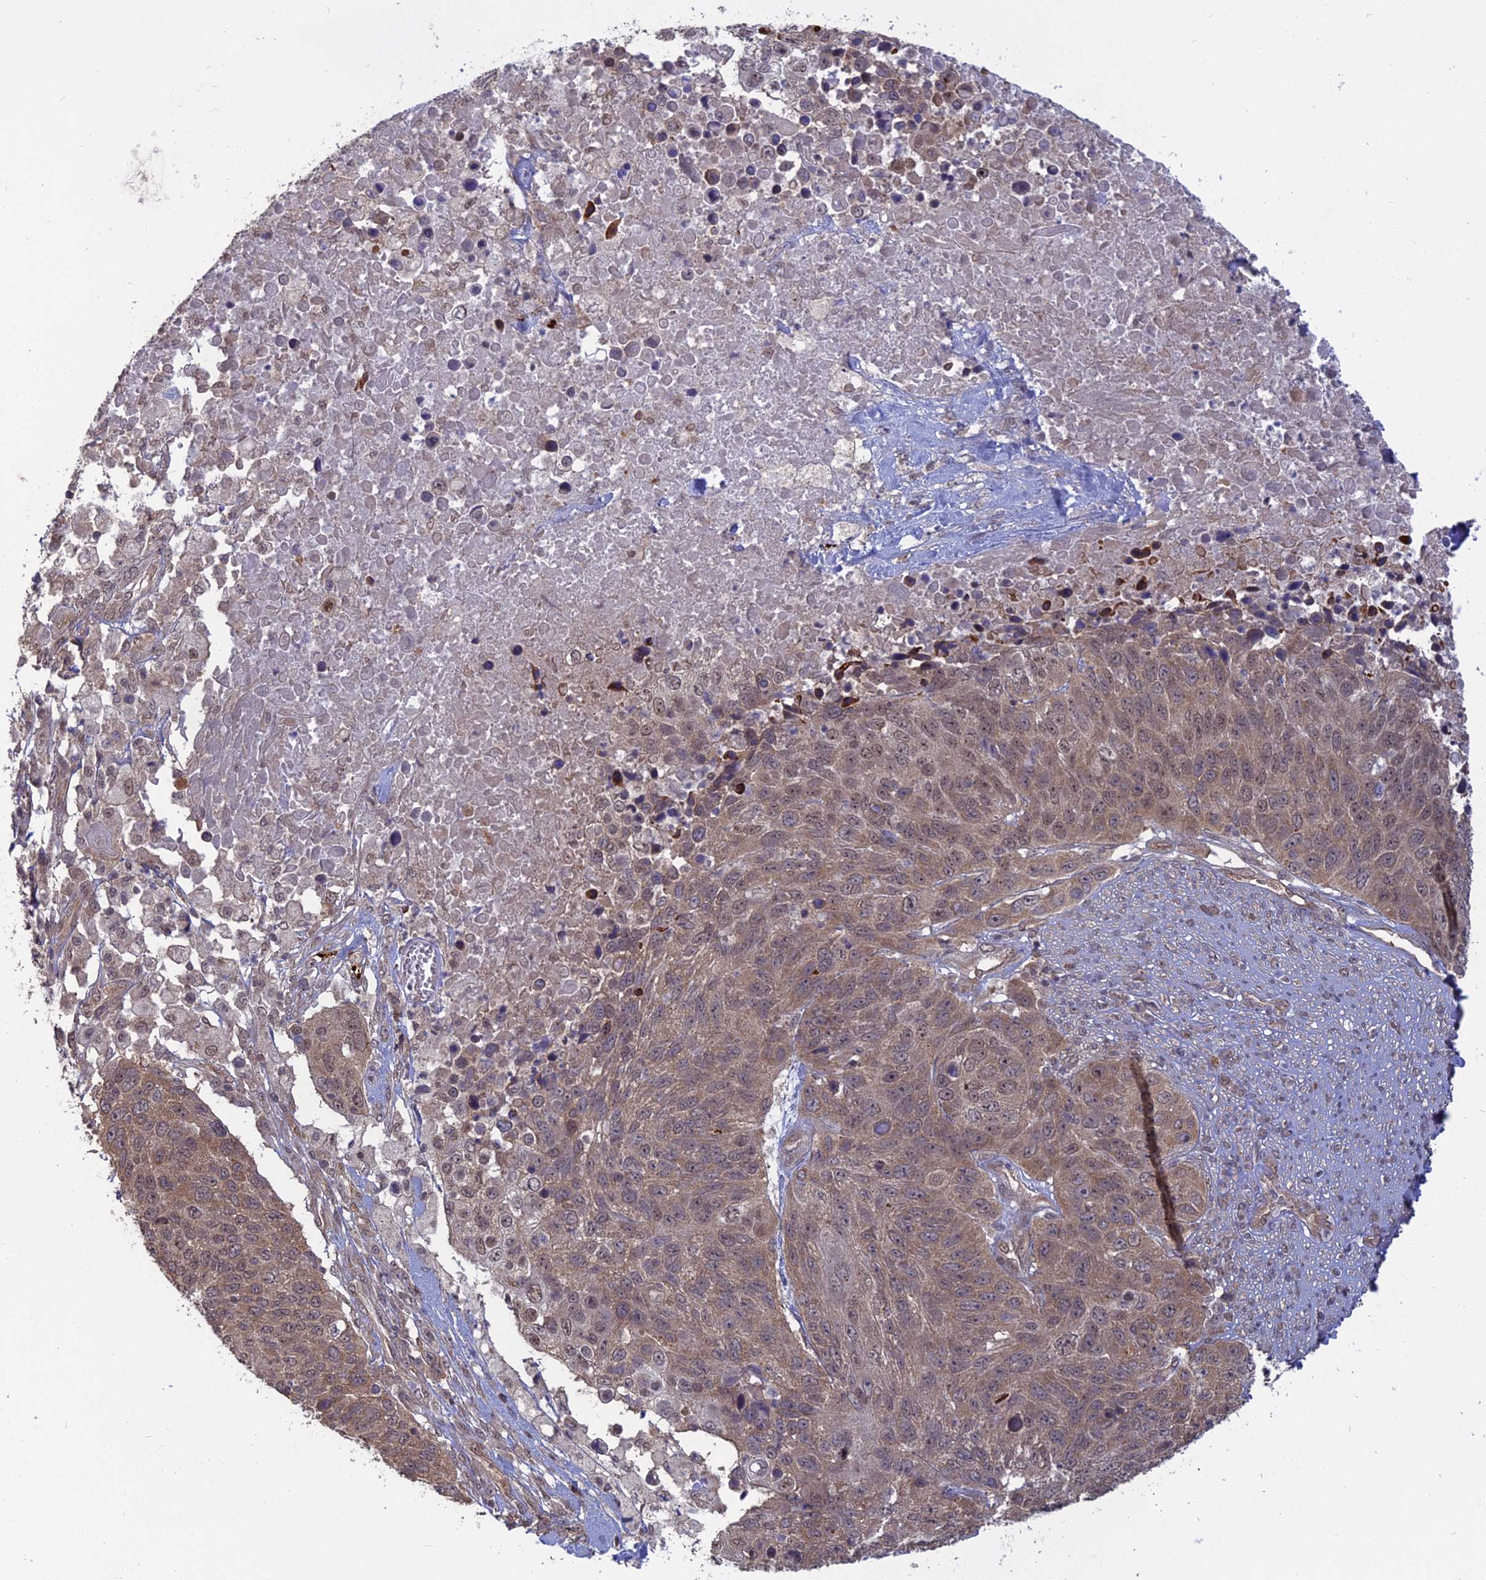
{"staining": {"intensity": "moderate", "quantity": ">75%", "location": "cytoplasmic/membranous,nuclear"}, "tissue": "lung cancer", "cell_type": "Tumor cells", "image_type": "cancer", "snomed": [{"axis": "morphology", "description": "Normal tissue, NOS"}, {"axis": "morphology", "description": "Squamous cell carcinoma, NOS"}, {"axis": "topography", "description": "Lymph node"}, {"axis": "topography", "description": "Lung"}], "caption": "A brown stain shows moderate cytoplasmic/membranous and nuclear expression of a protein in squamous cell carcinoma (lung) tumor cells.", "gene": "PKIG", "patient": {"sex": "male", "age": 66}}